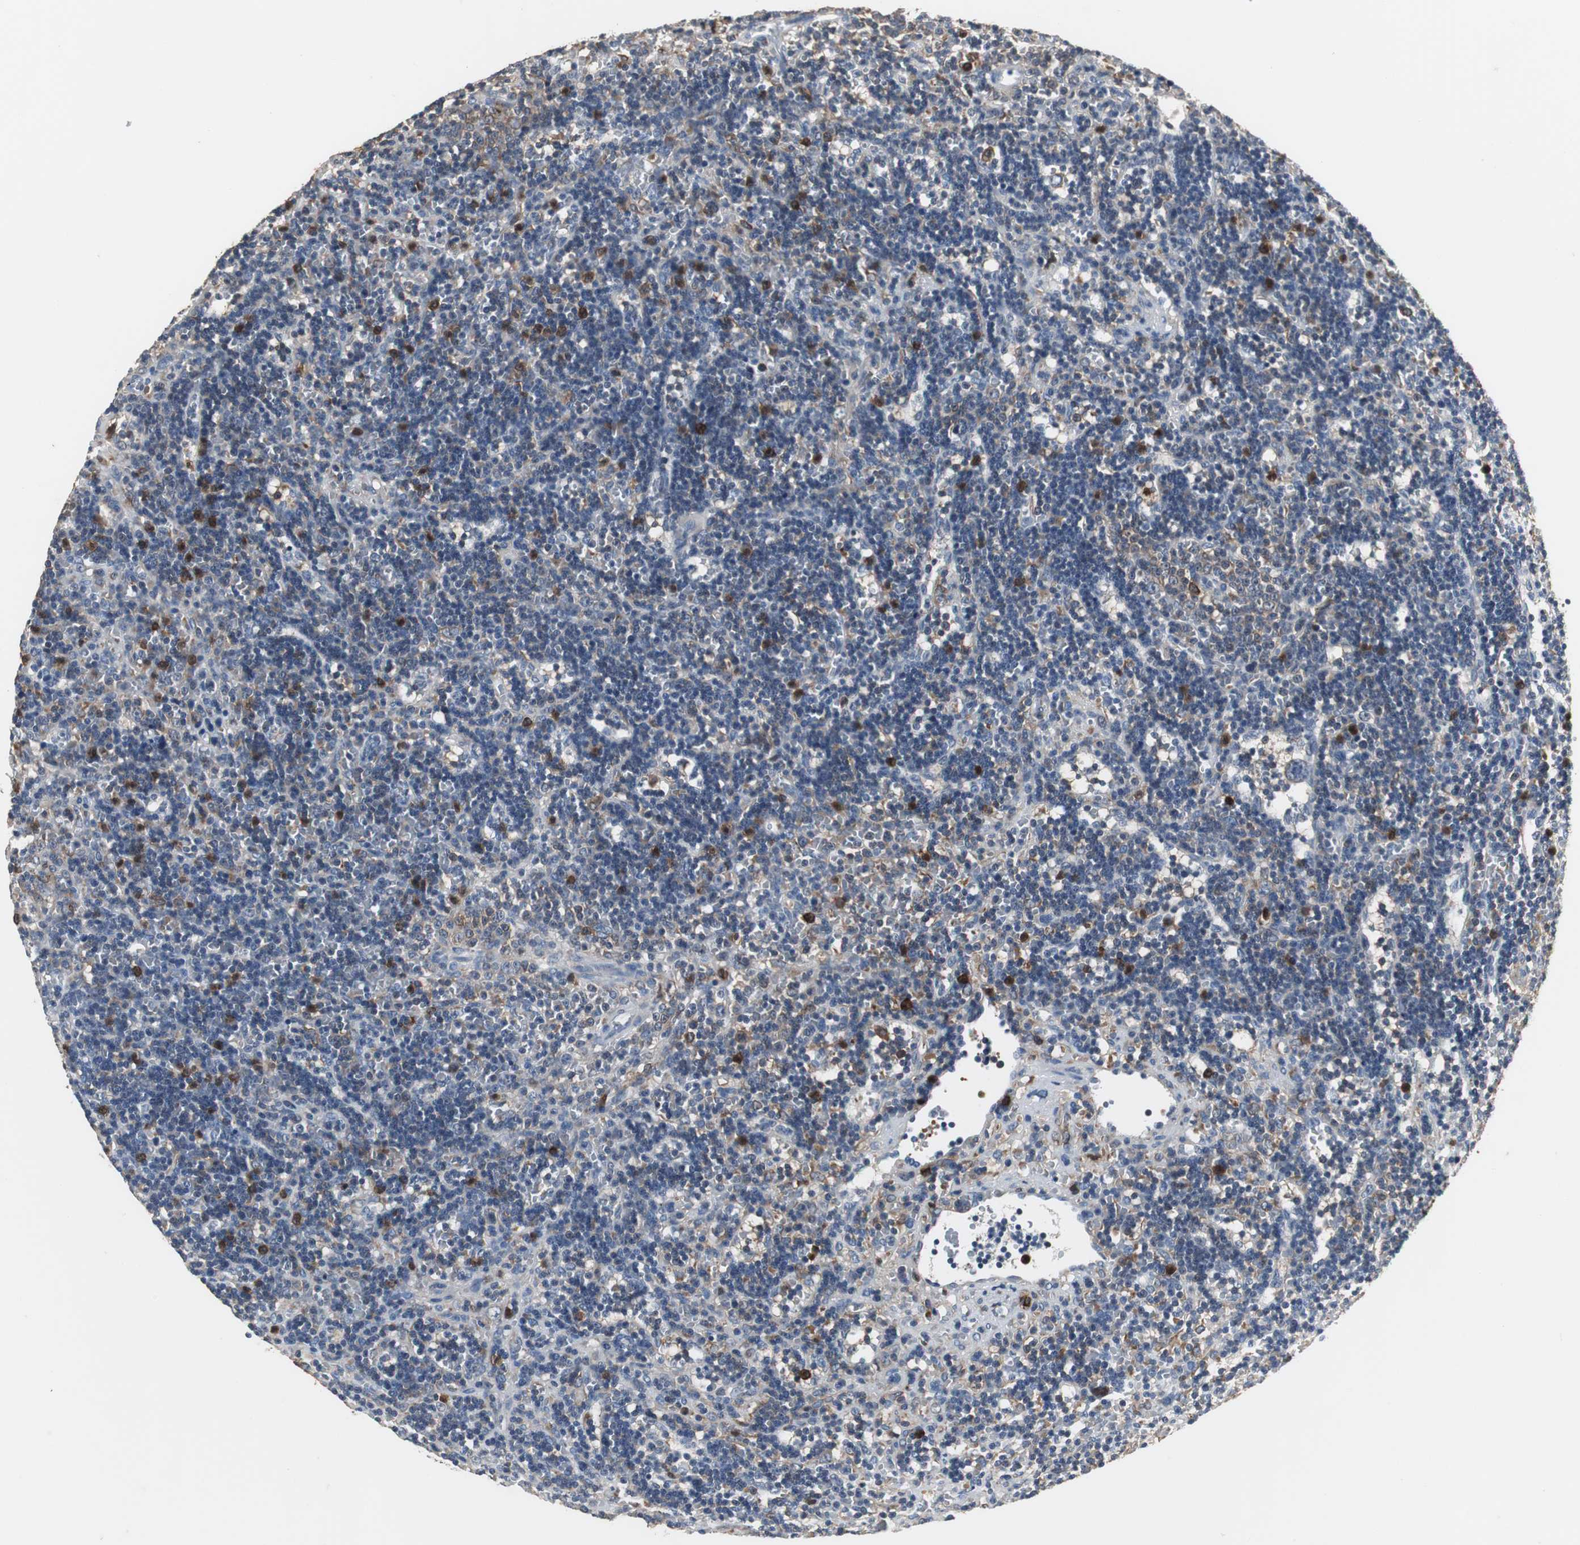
{"staining": {"intensity": "negative", "quantity": "none", "location": "none"}, "tissue": "lymphoma", "cell_type": "Tumor cells", "image_type": "cancer", "snomed": [{"axis": "morphology", "description": "Malignant lymphoma, non-Hodgkin's type, Low grade"}, {"axis": "topography", "description": "Spleen"}], "caption": "A histopathology image of lymphoma stained for a protein reveals no brown staining in tumor cells.", "gene": "NCF2", "patient": {"sex": "male", "age": 60}}